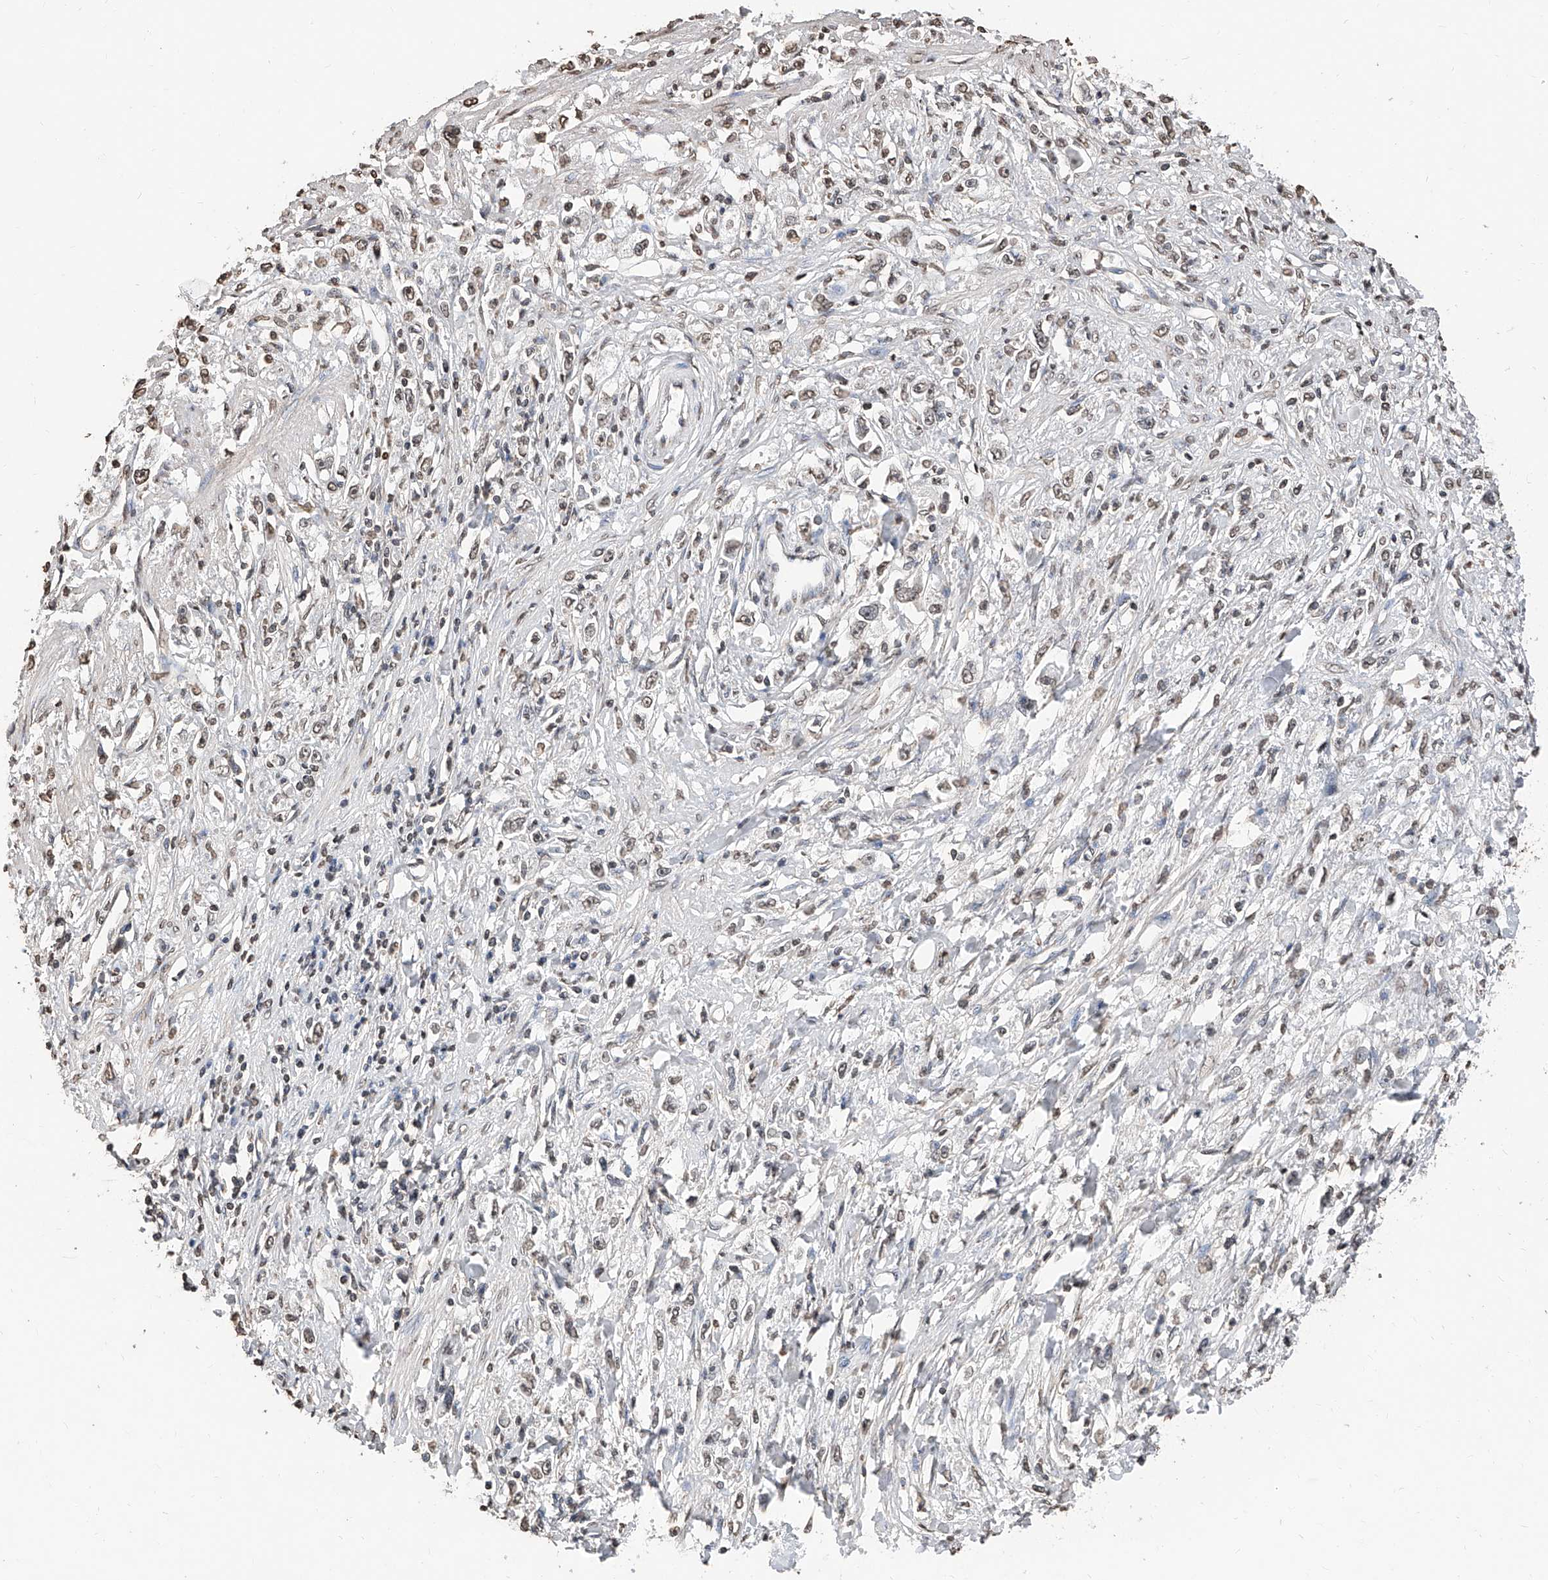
{"staining": {"intensity": "weak", "quantity": ">75%", "location": "nuclear"}, "tissue": "stomach cancer", "cell_type": "Tumor cells", "image_type": "cancer", "snomed": [{"axis": "morphology", "description": "Adenocarcinoma, NOS"}, {"axis": "topography", "description": "Stomach"}], "caption": "IHC histopathology image of neoplastic tissue: stomach adenocarcinoma stained using IHC reveals low levels of weak protein expression localized specifically in the nuclear of tumor cells, appearing as a nuclear brown color.", "gene": "RP9", "patient": {"sex": "female", "age": 59}}